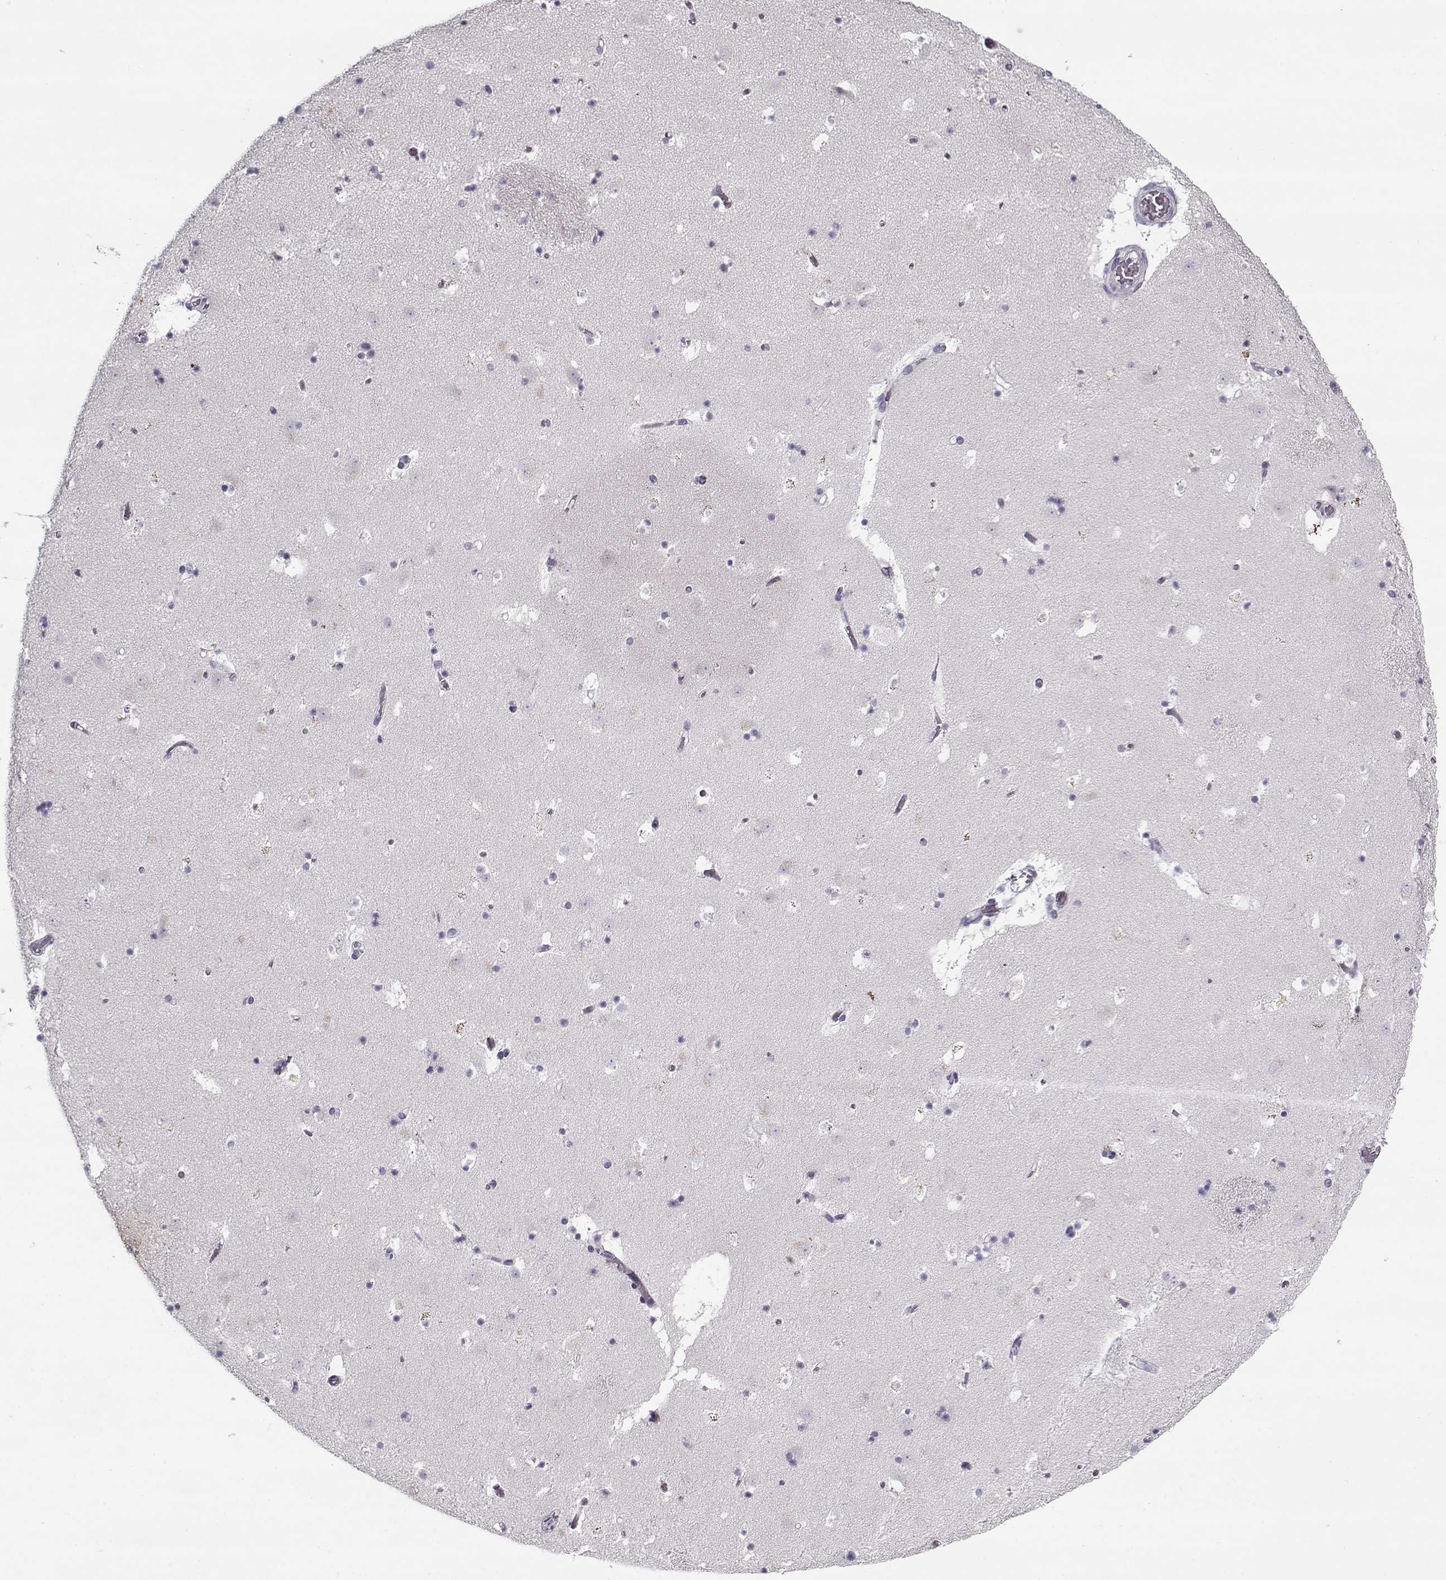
{"staining": {"intensity": "negative", "quantity": "none", "location": "none"}, "tissue": "caudate", "cell_type": "Glial cells", "image_type": "normal", "snomed": [{"axis": "morphology", "description": "Normal tissue, NOS"}, {"axis": "topography", "description": "Lateral ventricle wall"}], "caption": "Immunohistochemical staining of normal human caudate shows no significant staining in glial cells.", "gene": "LUM", "patient": {"sex": "female", "age": 42}}